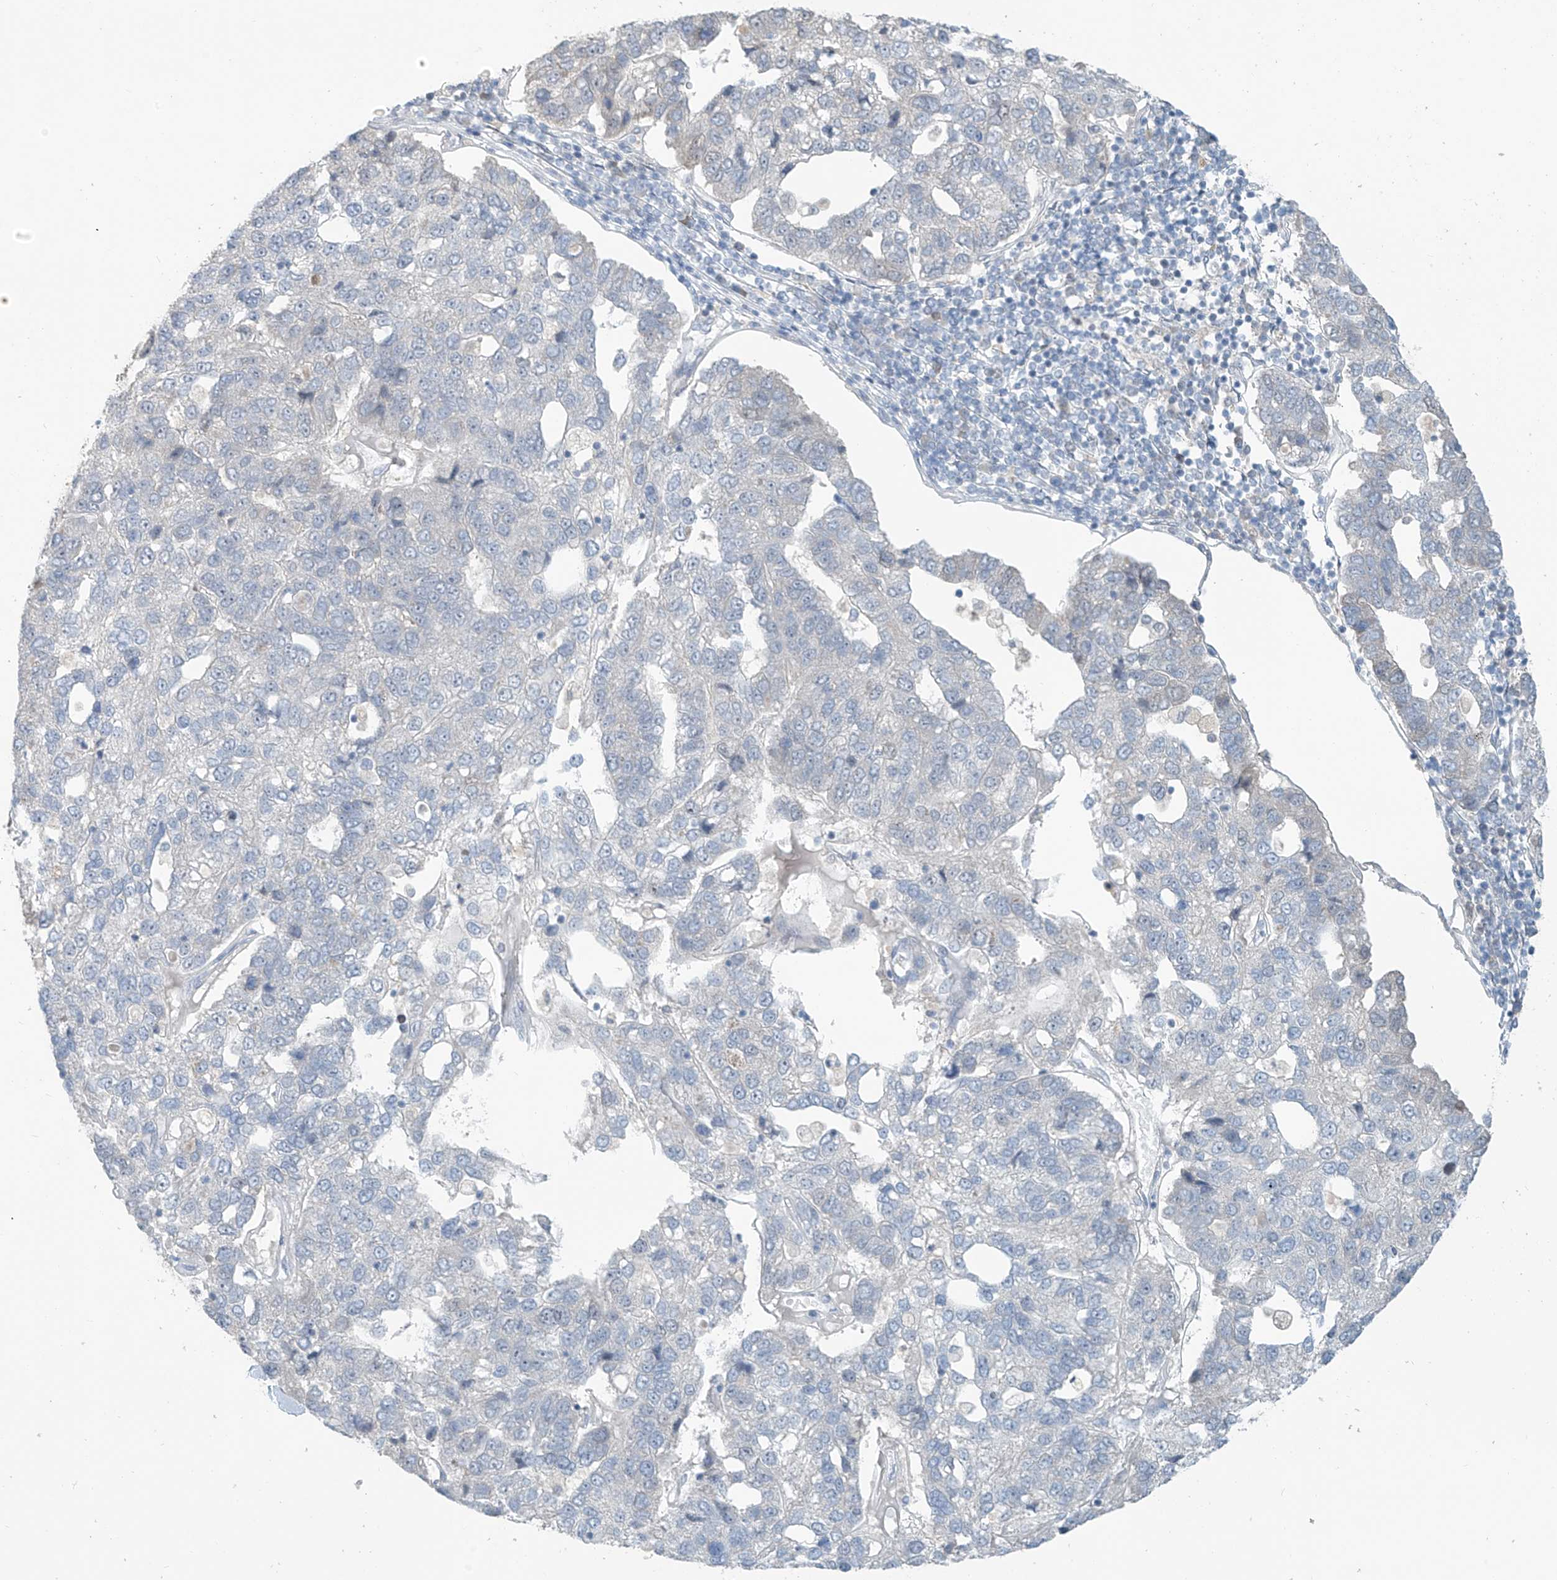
{"staining": {"intensity": "negative", "quantity": "none", "location": "none"}, "tissue": "pancreatic cancer", "cell_type": "Tumor cells", "image_type": "cancer", "snomed": [{"axis": "morphology", "description": "Adenocarcinoma, NOS"}, {"axis": "topography", "description": "Pancreas"}], "caption": "Immunohistochemical staining of pancreatic adenocarcinoma shows no significant staining in tumor cells. (DAB (3,3'-diaminobenzidine) IHC visualized using brightfield microscopy, high magnification).", "gene": "METAP1D", "patient": {"sex": "female", "age": 61}}